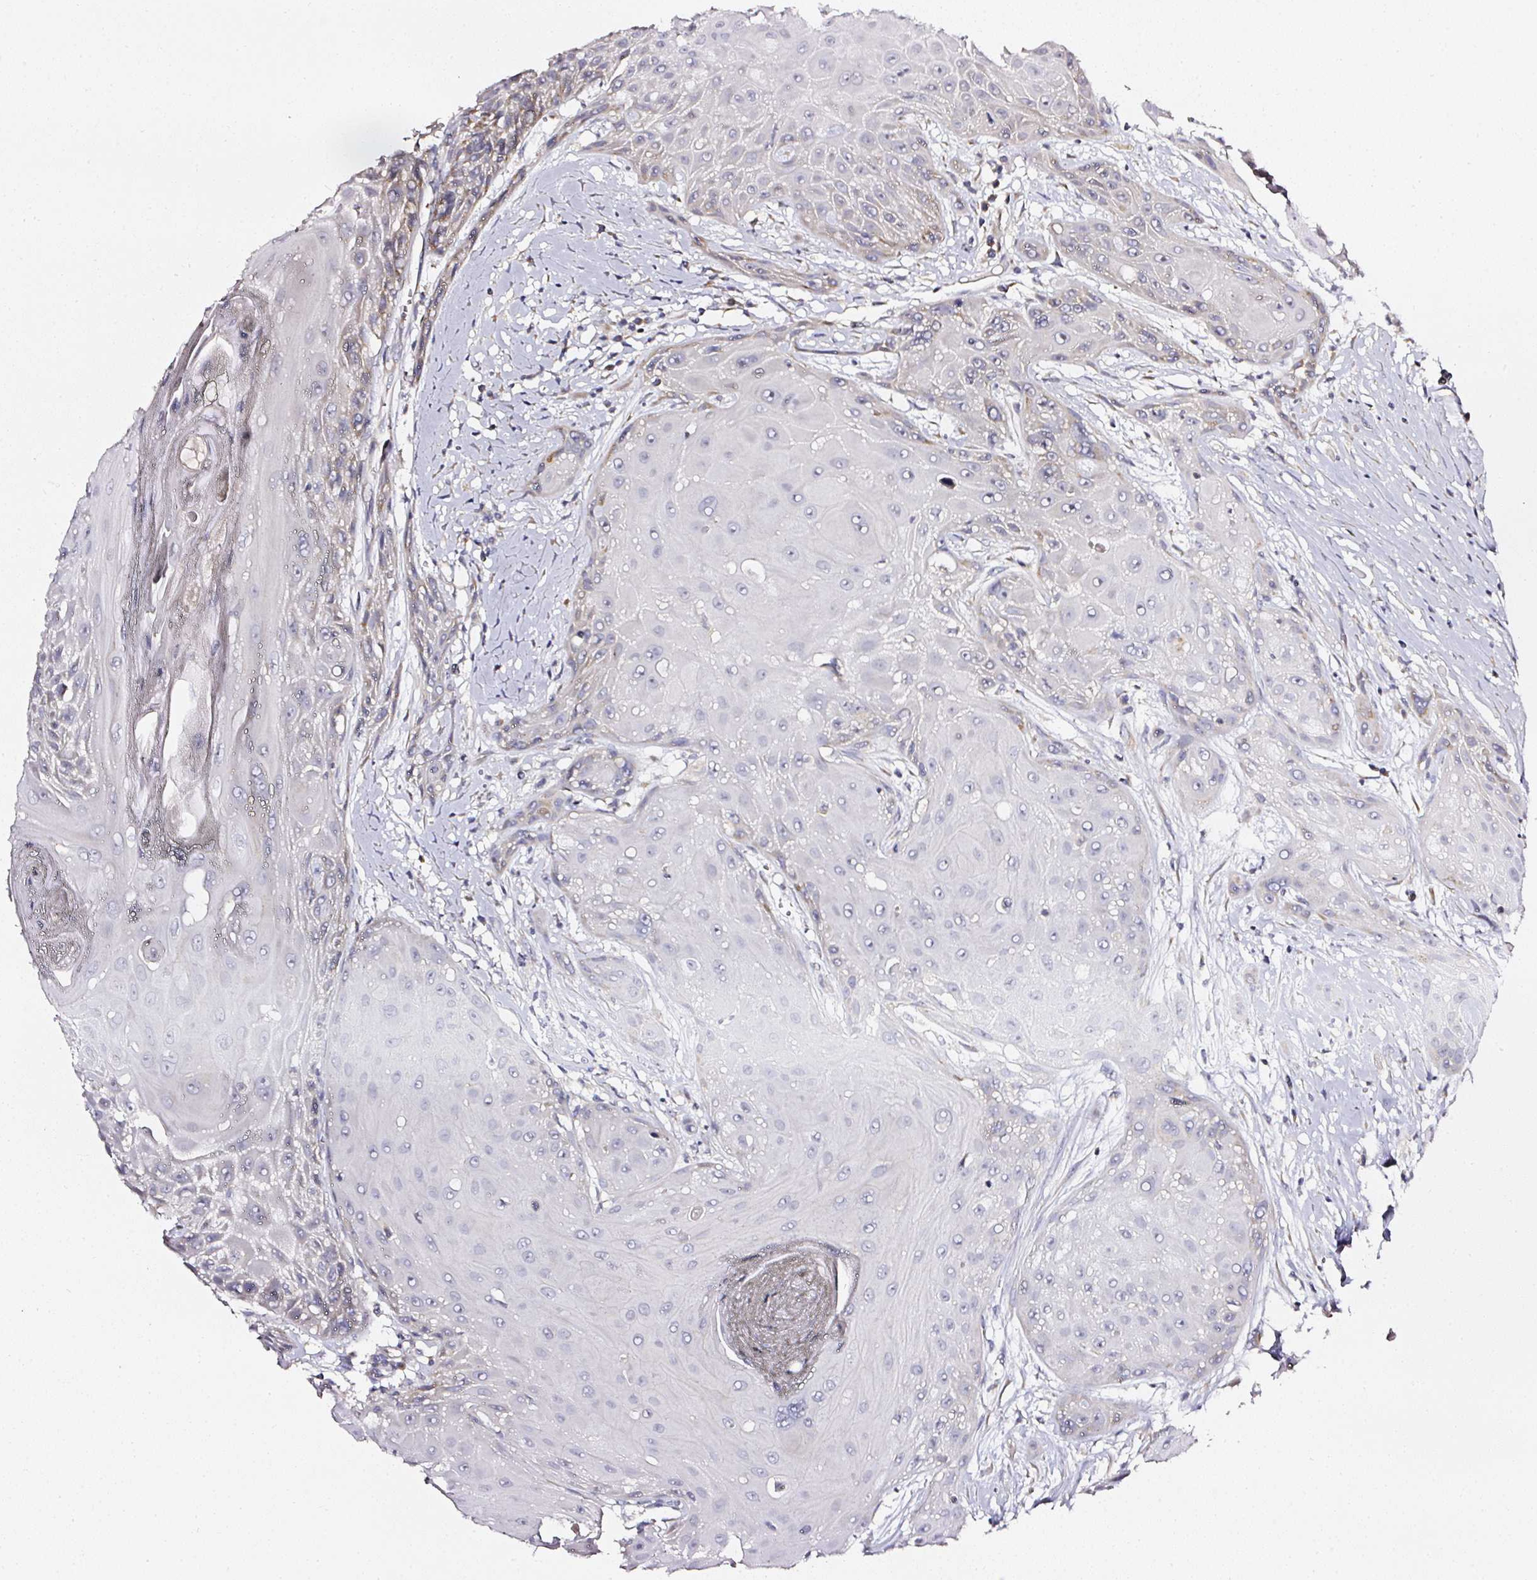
{"staining": {"intensity": "negative", "quantity": "none", "location": "none"}, "tissue": "head and neck cancer", "cell_type": "Tumor cells", "image_type": "cancer", "snomed": [{"axis": "morphology", "description": "Squamous cell carcinoma, NOS"}, {"axis": "topography", "description": "Head-Neck"}], "caption": "A high-resolution photomicrograph shows immunohistochemistry (IHC) staining of squamous cell carcinoma (head and neck), which demonstrates no significant staining in tumor cells. The staining is performed using DAB brown chromogen with nuclei counter-stained in using hematoxylin.", "gene": "NTRK1", "patient": {"sex": "female", "age": 73}}